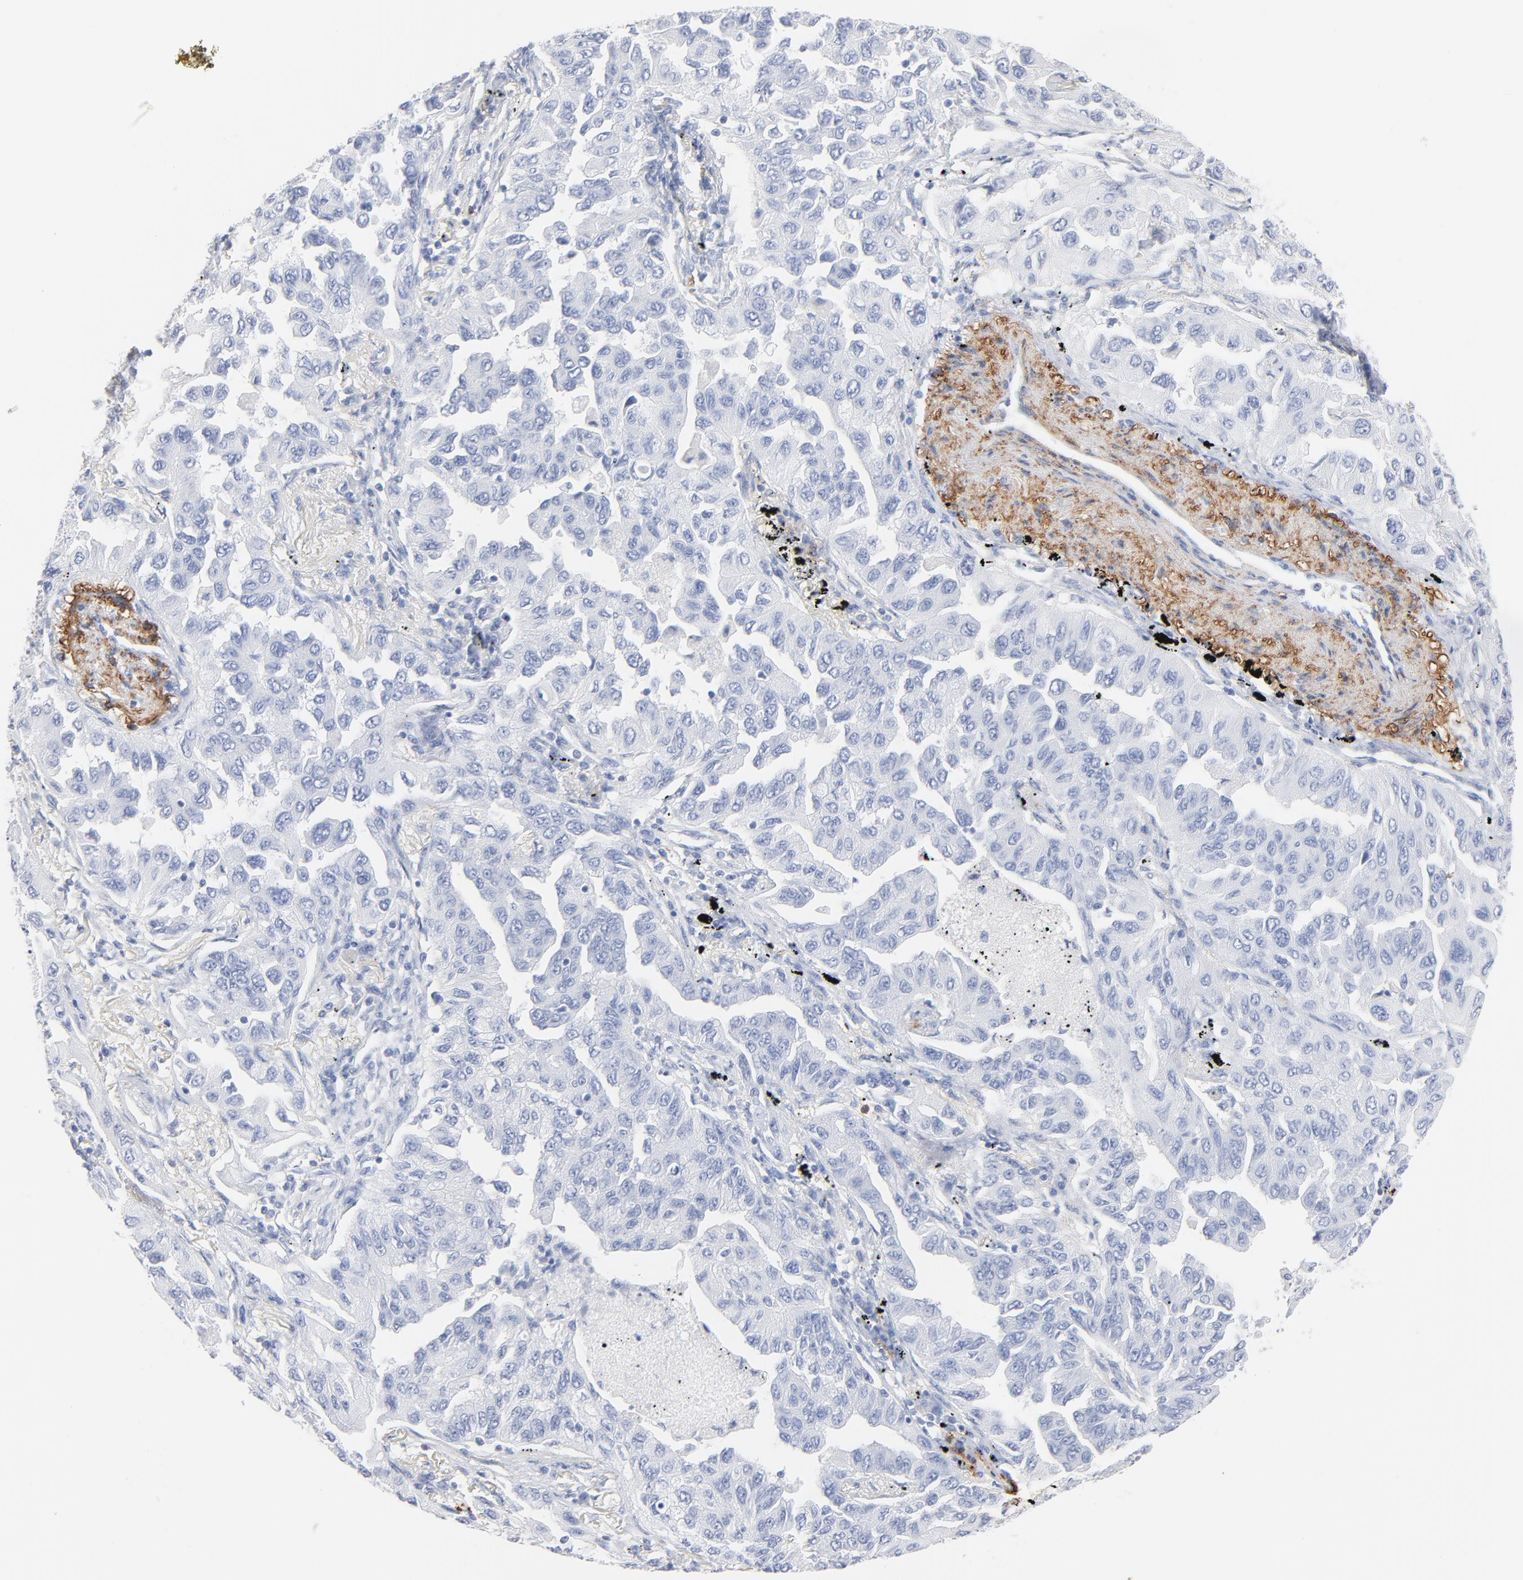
{"staining": {"intensity": "negative", "quantity": "none", "location": "none"}, "tissue": "lung cancer", "cell_type": "Tumor cells", "image_type": "cancer", "snomed": [{"axis": "morphology", "description": "Adenocarcinoma, NOS"}, {"axis": "topography", "description": "Lung"}], "caption": "Tumor cells show no significant positivity in lung cancer (adenocarcinoma). (Brightfield microscopy of DAB (3,3'-diaminobenzidine) immunohistochemistry at high magnification).", "gene": "AGTR1", "patient": {"sex": "female", "age": 65}}